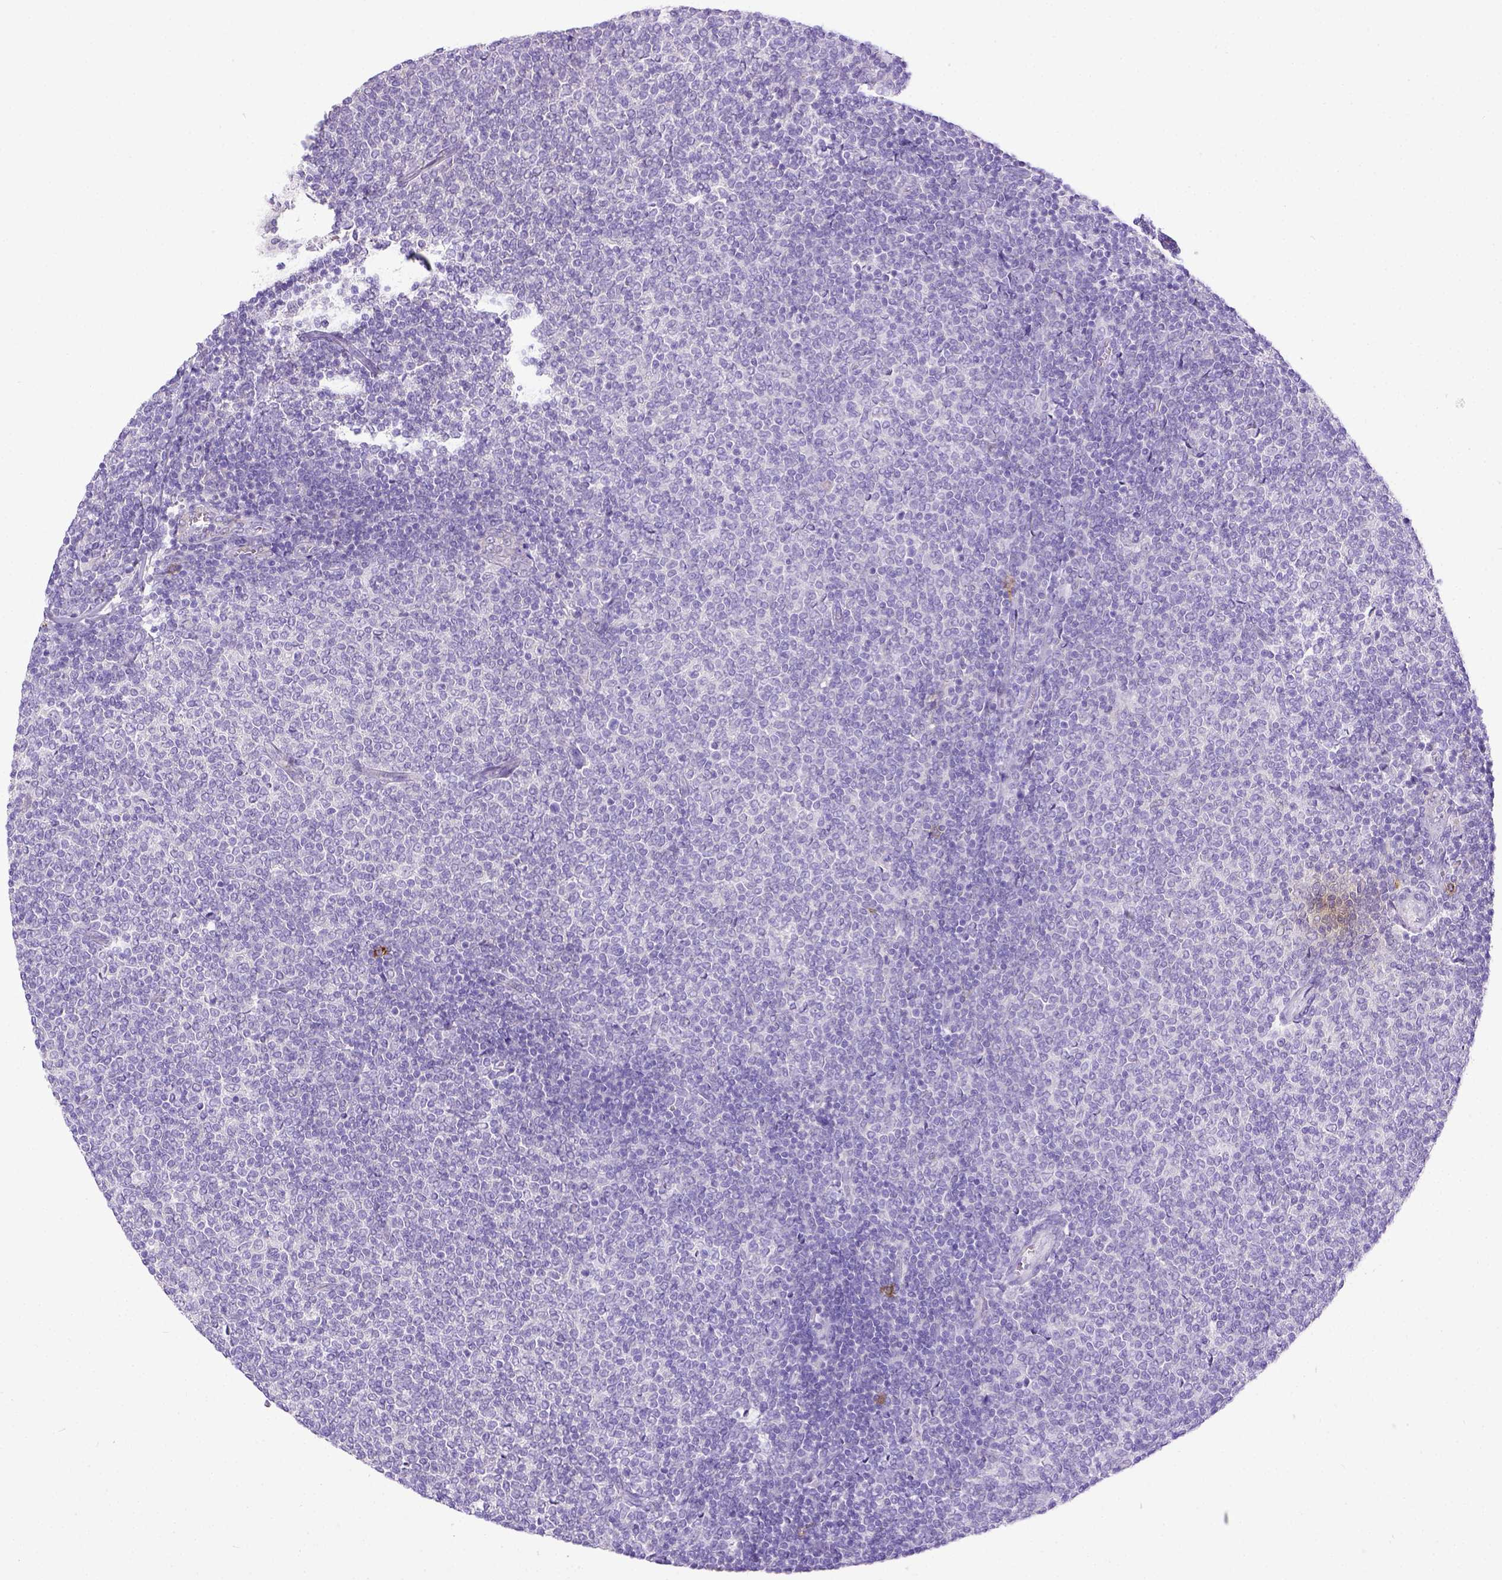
{"staining": {"intensity": "negative", "quantity": "none", "location": "none"}, "tissue": "lymphoma", "cell_type": "Tumor cells", "image_type": "cancer", "snomed": [{"axis": "morphology", "description": "Malignant lymphoma, non-Hodgkin's type, Low grade"}, {"axis": "topography", "description": "Lymph node"}], "caption": "Immunohistochemistry (IHC) image of neoplastic tissue: lymphoma stained with DAB (3,3'-diaminobenzidine) shows no significant protein expression in tumor cells. (DAB IHC visualized using brightfield microscopy, high magnification).", "gene": "KIT", "patient": {"sex": "male", "age": 52}}